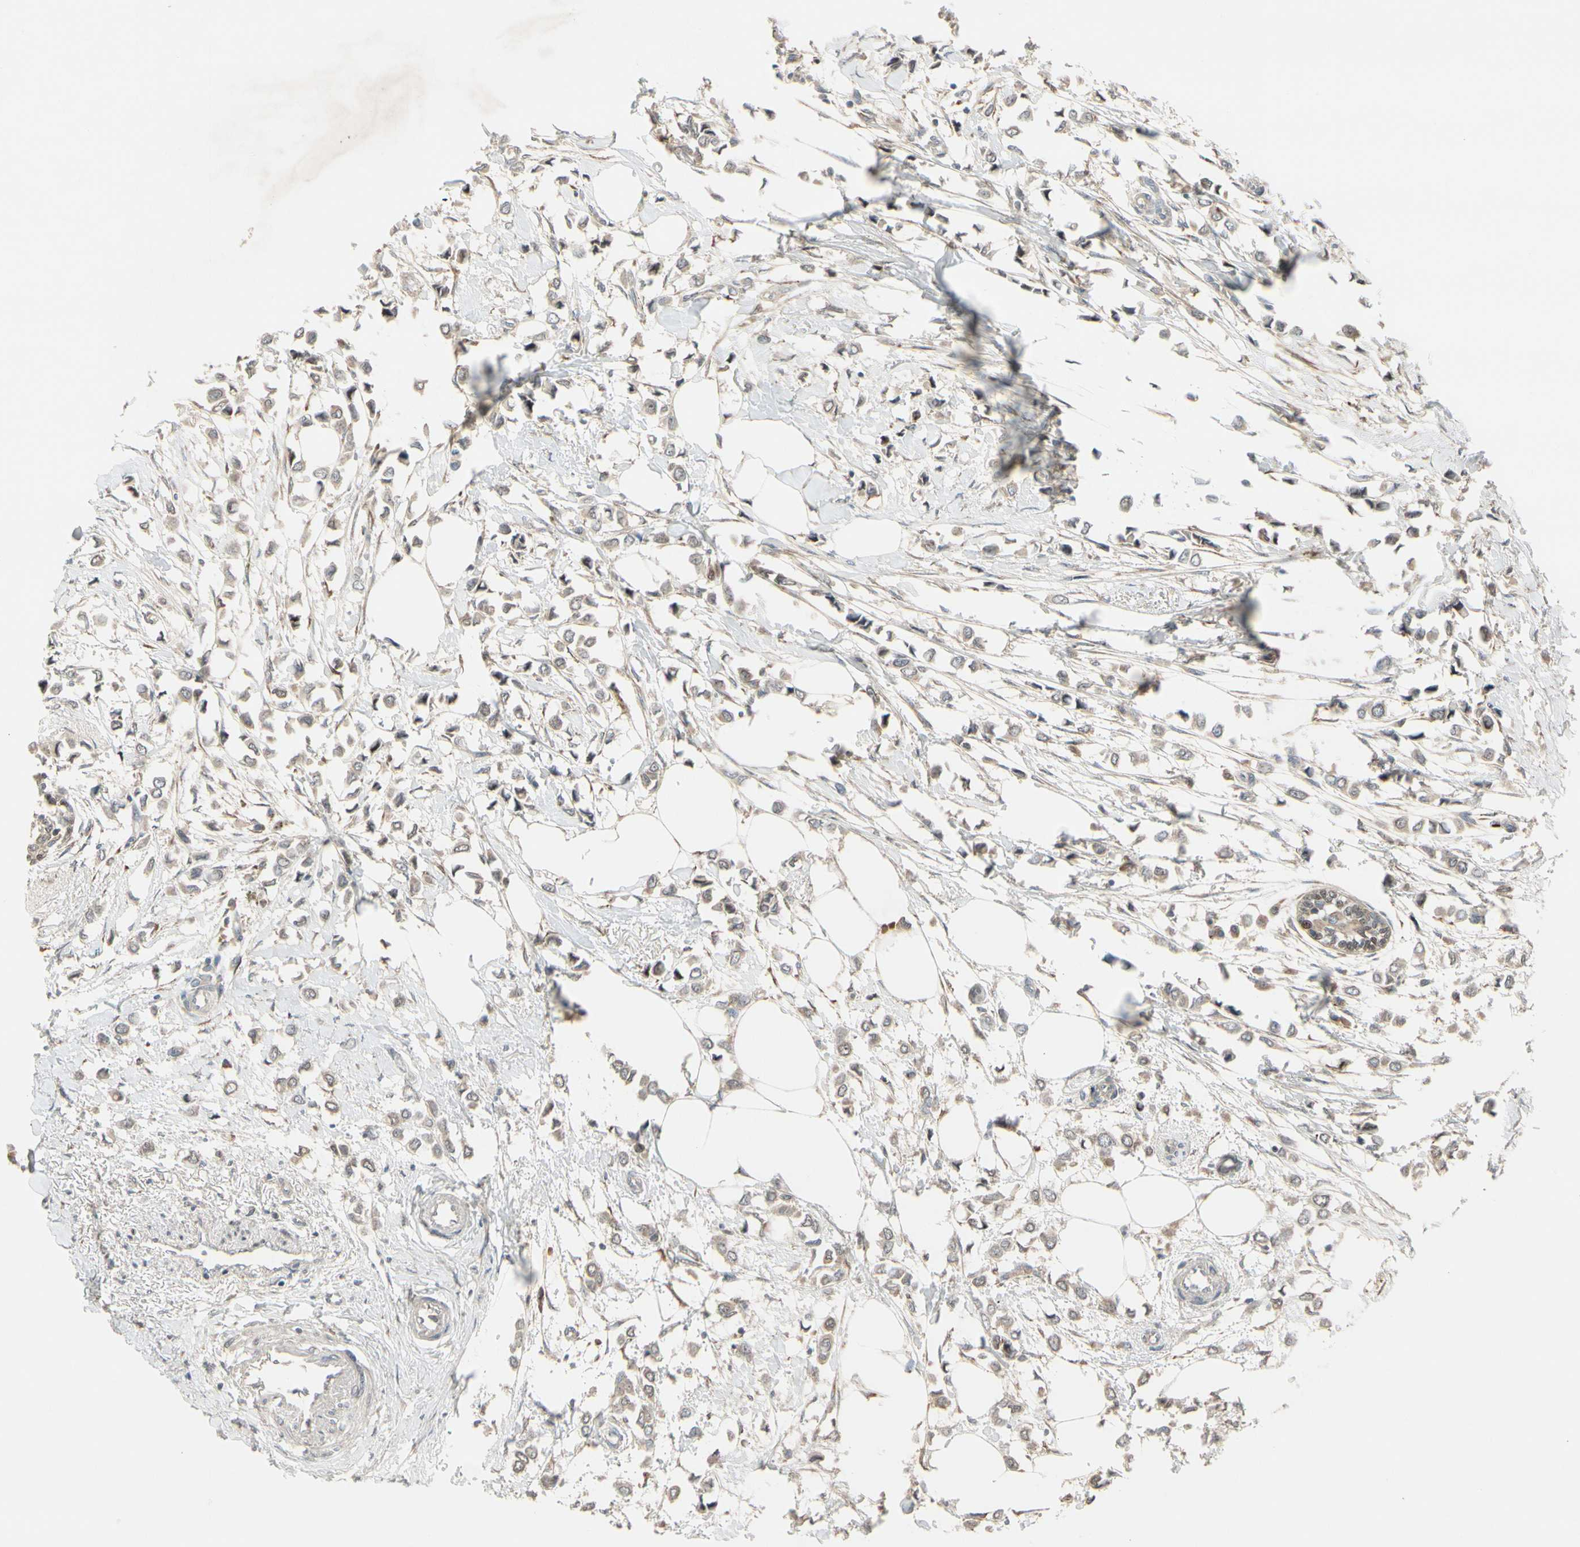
{"staining": {"intensity": "weak", "quantity": "25%-75%", "location": "cytoplasmic/membranous"}, "tissue": "breast cancer", "cell_type": "Tumor cells", "image_type": "cancer", "snomed": [{"axis": "morphology", "description": "Lobular carcinoma"}, {"axis": "topography", "description": "Breast"}], "caption": "DAB immunohistochemical staining of breast lobular carcinoma shows weak cytoplasmic/membranous protein expression in about 25%-75% of tumor cells. (brown staining indicates protein expression, while blue staining denotes nuclei).", "gene": "FHDC1", "patient": {"sex": "female", "age": 51}}